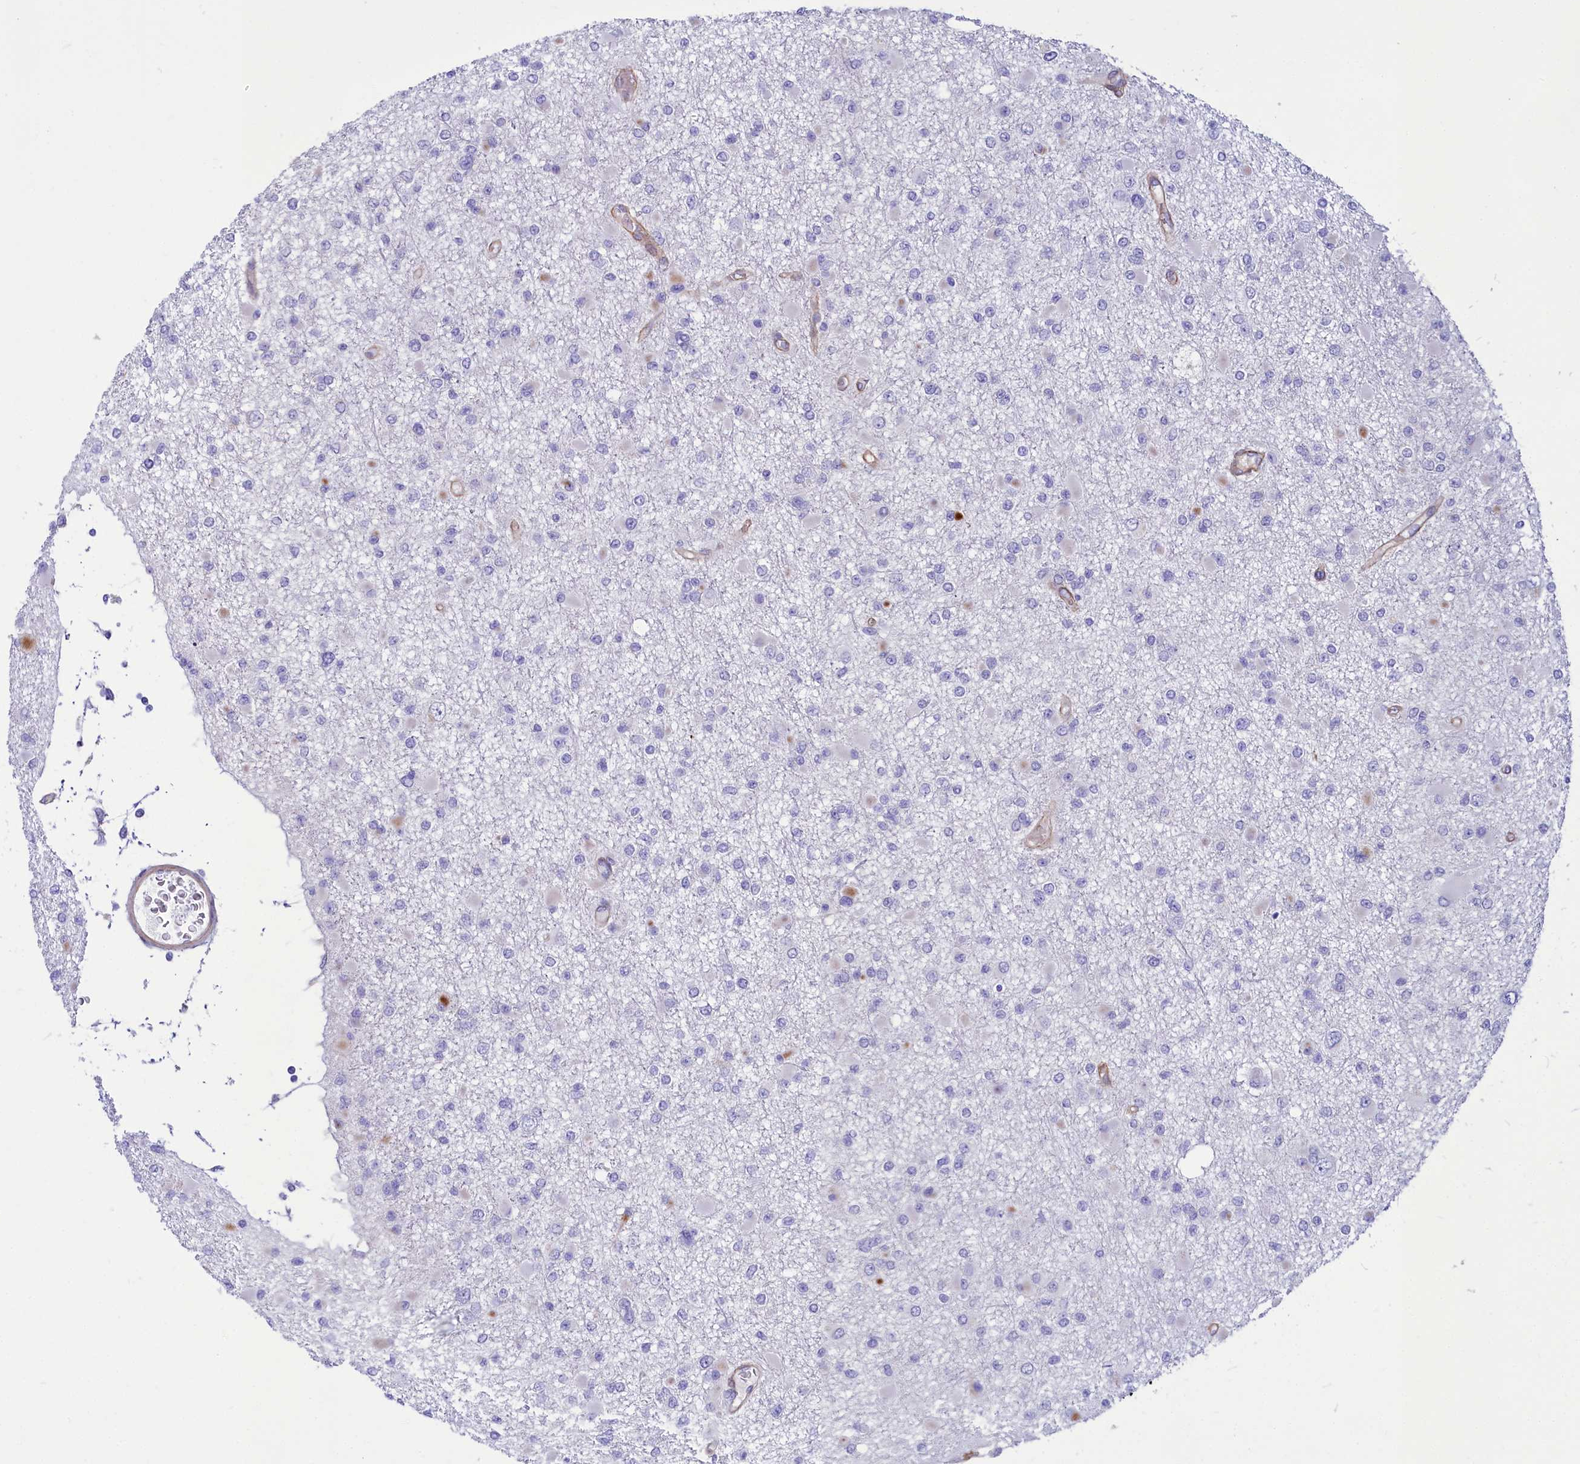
{"staining": {"intensity": "negative", "quantity": "none", "location": "none"}, "tissue": "glioma", "cell_type": "Tumor cells", "image_type": "cancer", "snomed": [{"axis": "morphology", "description": "Glioma, malignant, Low grade"}, {"axis": "topography", "description": "Brain"}], "caption": "DAB immunohistochemical staining of human glioma demonstrates no significant positivity in tumor cells.", "gene": "TTC36", "patient": {"sex": "female", "age": 22}}